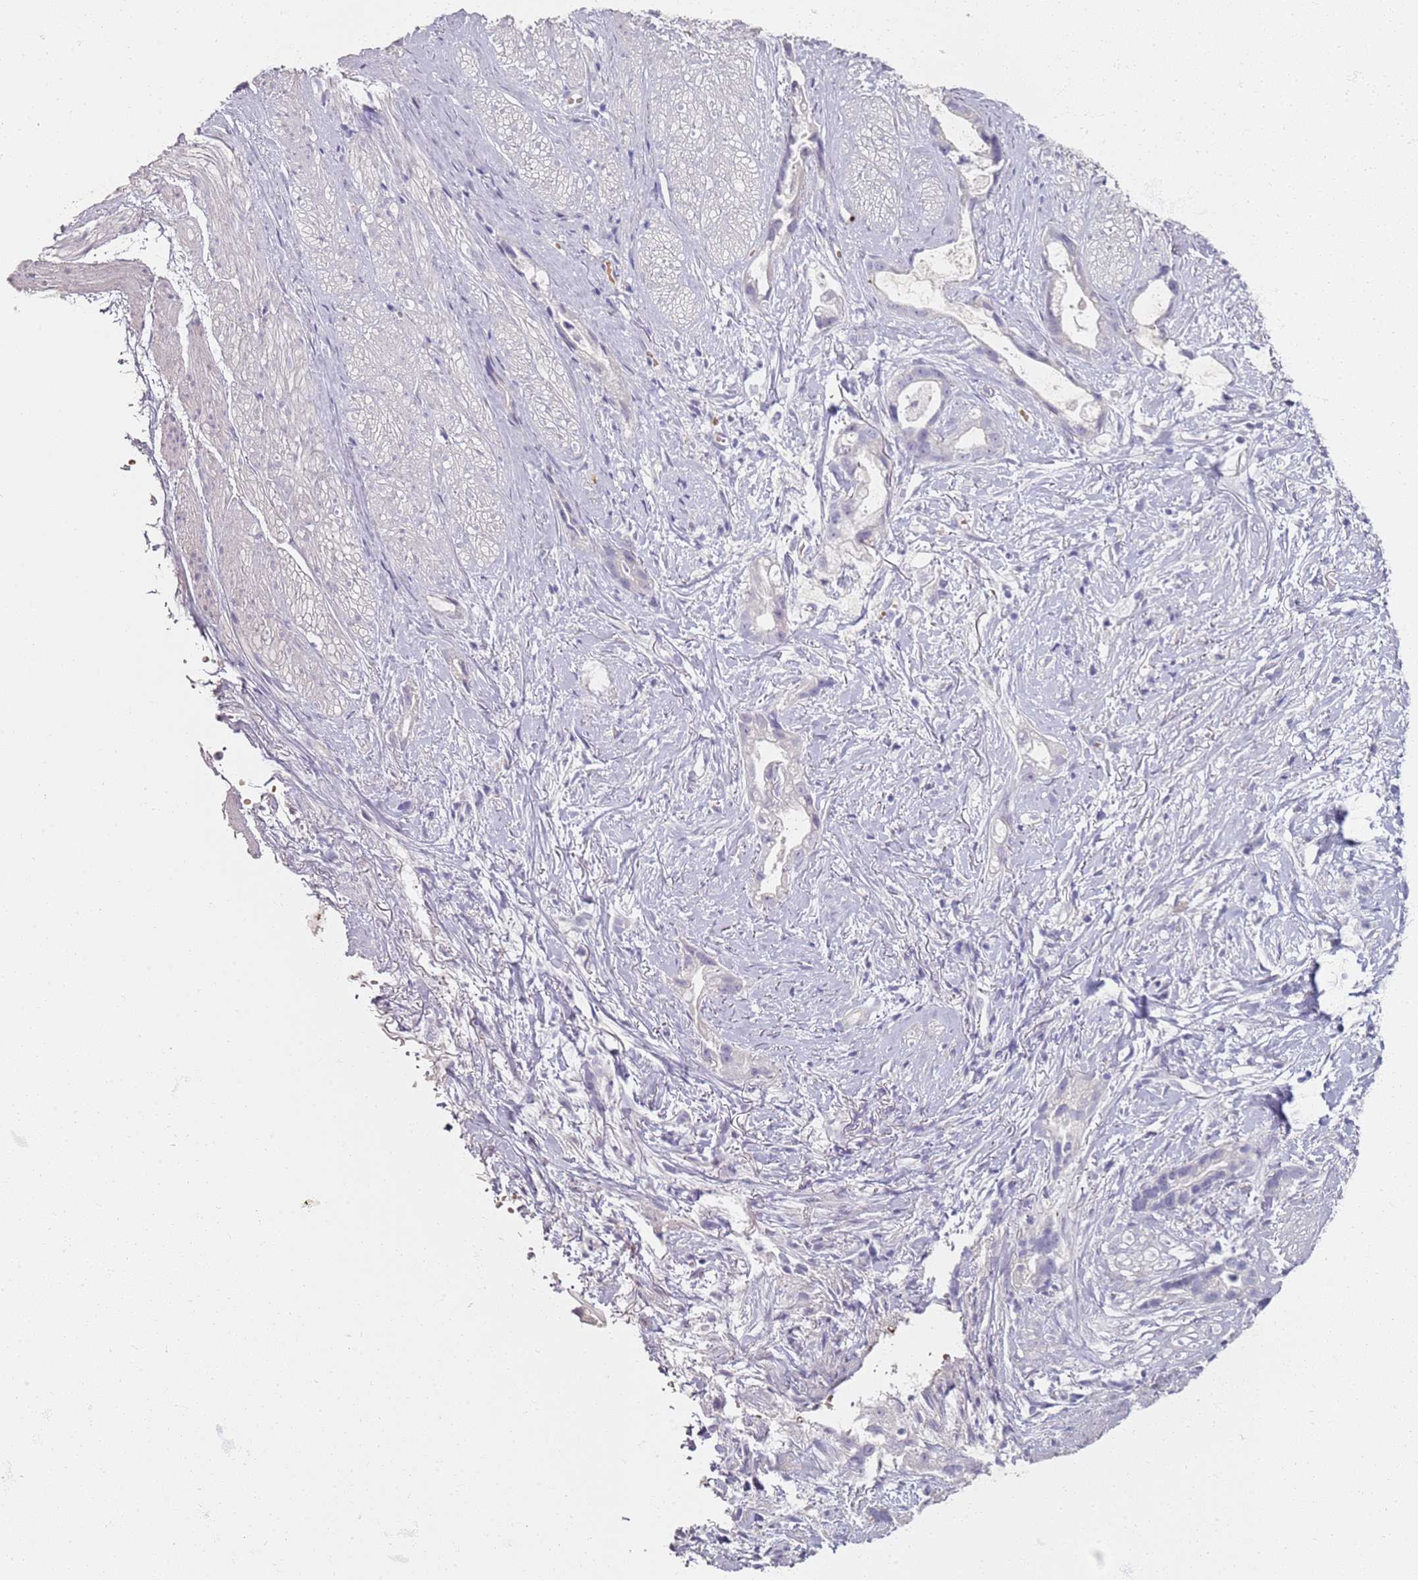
{"staining": {"intensity": "negative", "quantity": "none", "location": "none"}, "tissue": "stomach cancer", "cell_type": "Tumor cells", "image_type": "cancer", "snomed": [{"axis": "morphology", "description": "Adenocarcinoma, NOS"}, {"axis": "topography", "description": "Stomach"}], "caption": "Stomach adenocarcinoma stained for a protein using IHC demonstrates no expression tumor cells.", "gene": "CD40LG", "patient": {"sex": "male", "age": 55}}